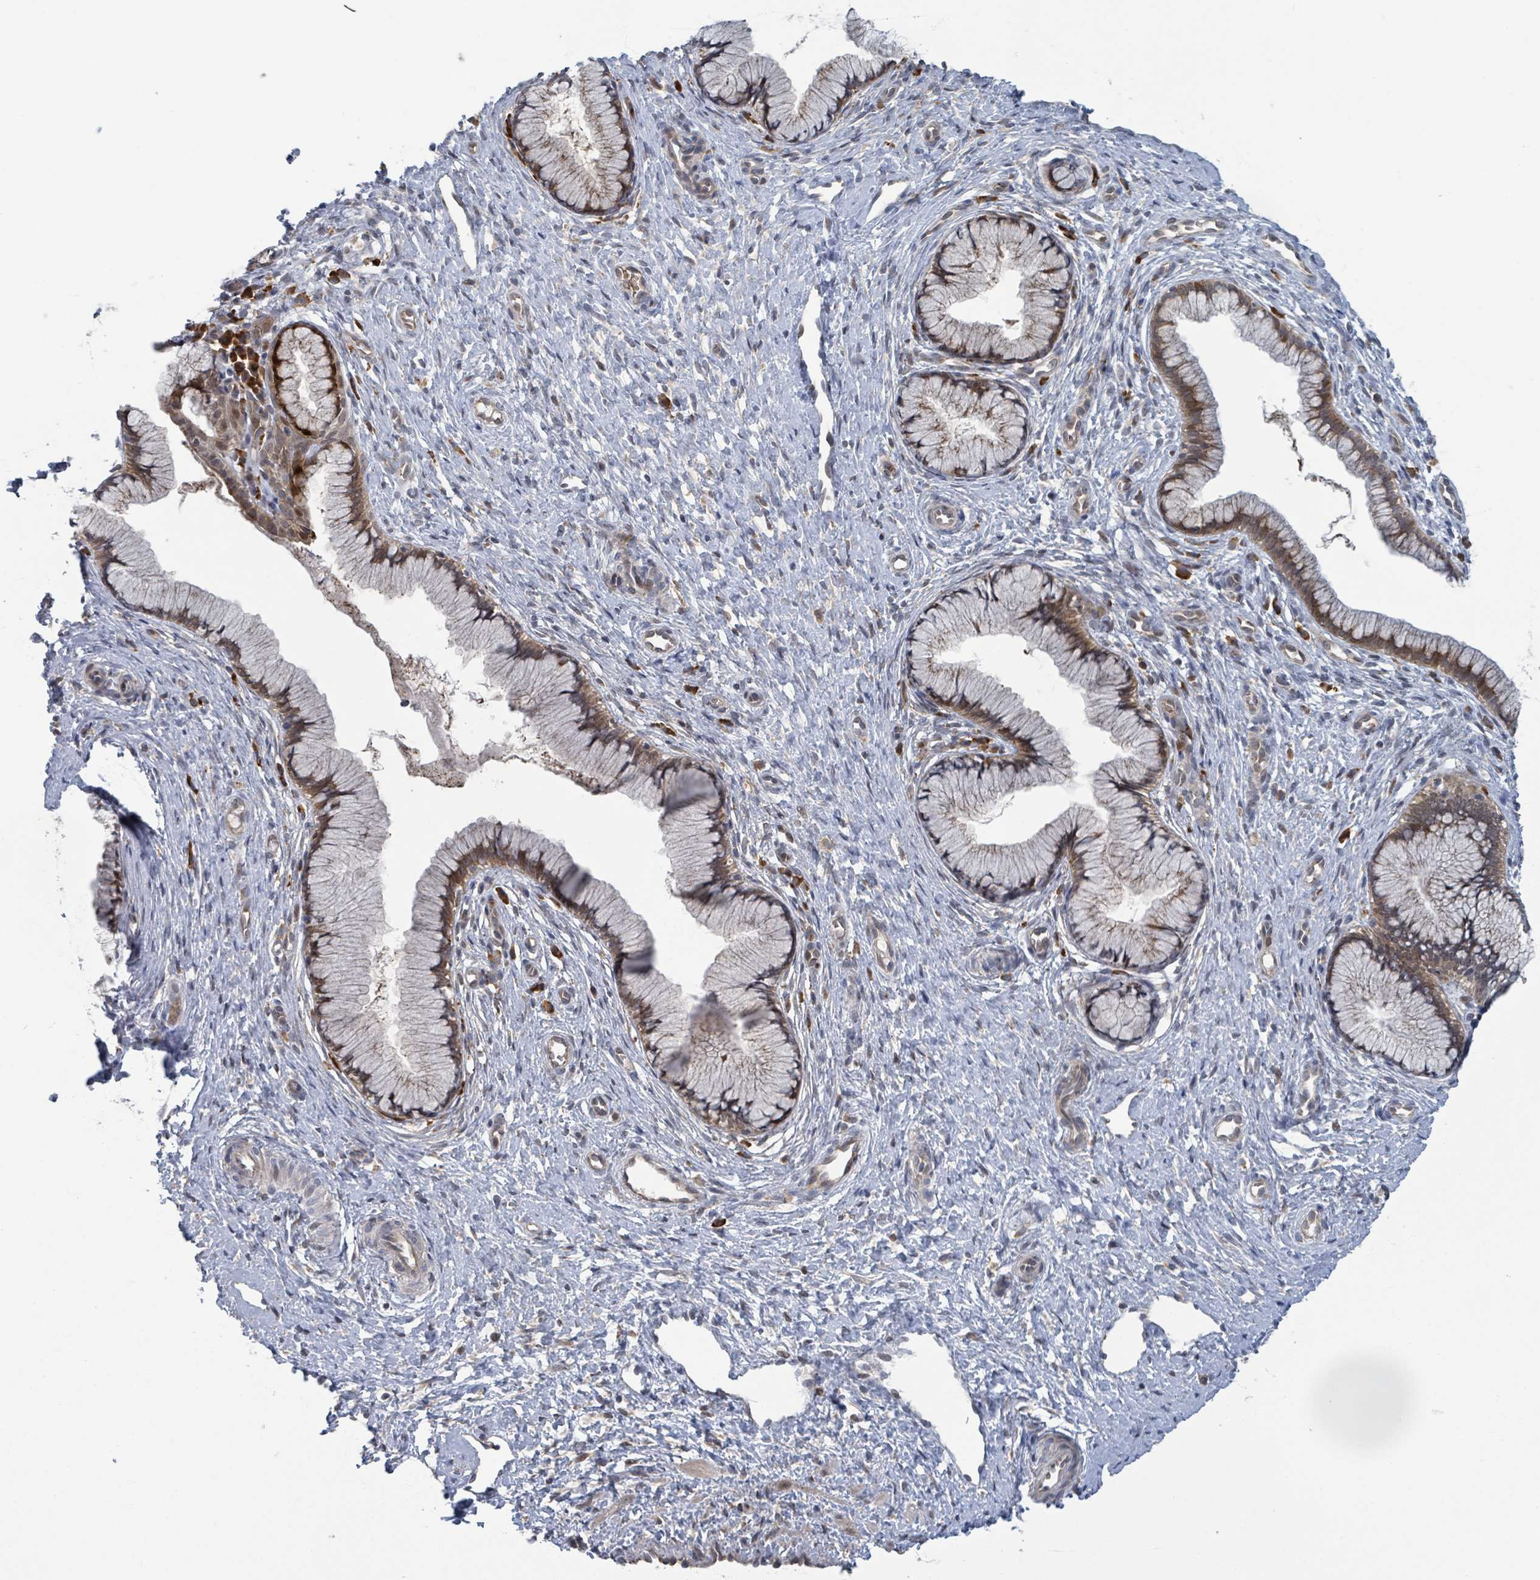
{"staining": {"intensity": "moderate", "quantity": ">75%", "location": "cytoplasmic/membranous"}, "tissue": "cervix", "cell_type": "Glandular cells", "image_type": "normal", "snomed": [{"axis": "morphology", "description": "Normal tissue, NOS"}, {"axis": "topography", "description": "Cervix"}], "caption": "Glandular cells display moderate cytoplasmic/membranous staining in about >75% of cells in normal cervix.", "gene": "SHROOM2", "patient": {"sex": "female", "age": 36}}